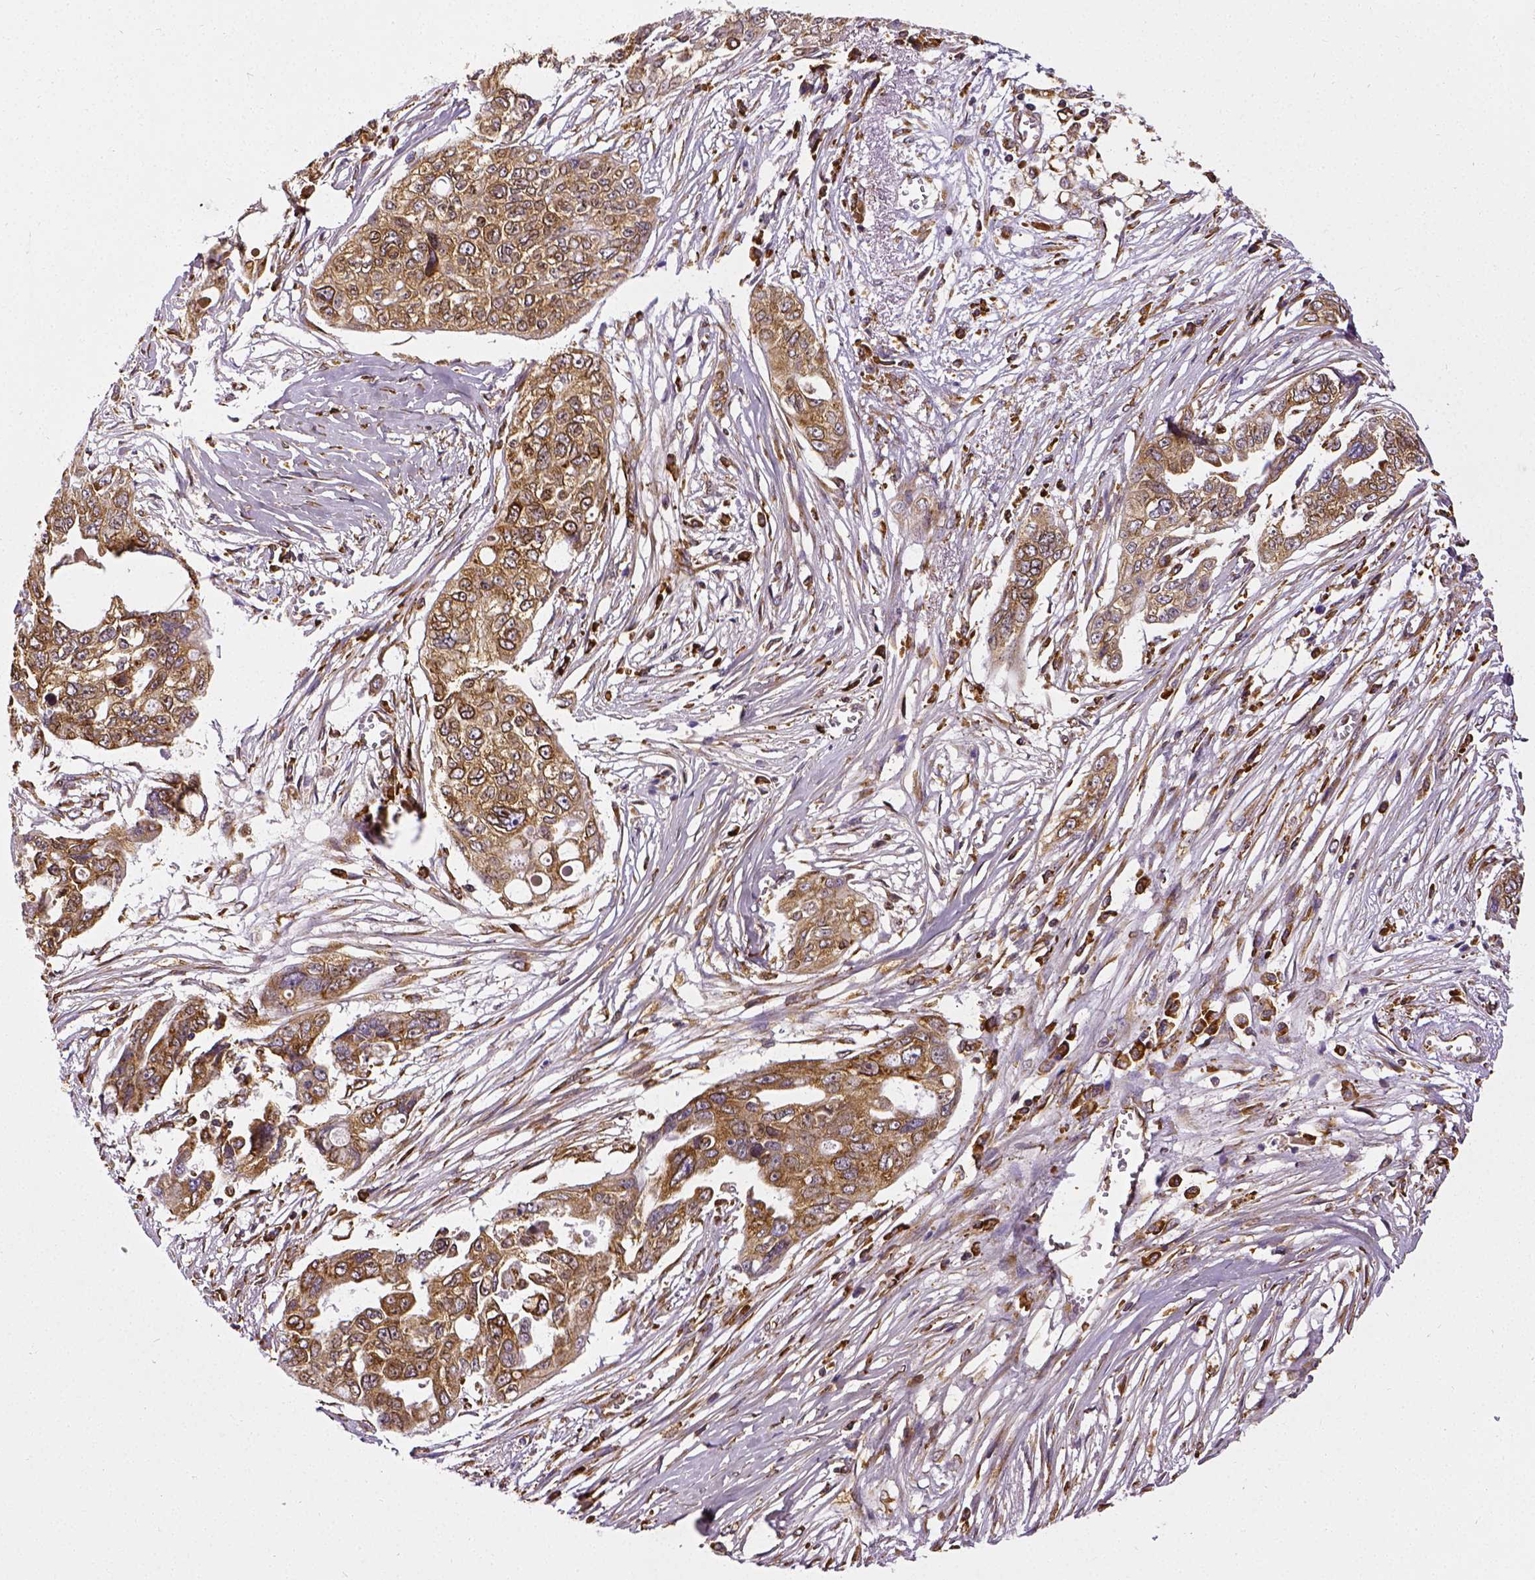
{"staining": {"intensity": "moderate", "quantity": ">75%", "location": "cytoplasmic/membranous"}, "tissue": "ovarian cancer", "cell_type": "Tumor cells", "image_type": "cancer", "snomed": [{"axis": "morphology", "description": "Carcinoma, endometroid"}, {"axis": "topography", "description": "Ovary"}], "caption": "Immunohistochemistry (IHC) (DAB (3,3'-diaminobenzidine)) staining of human ovarian cancer demonstrates moderate cytoplasmic/membranous protein expression in approximately >75% of tumor cells.", "gene": "MTDH", "patient": {"sex": "female", "age": 70}}